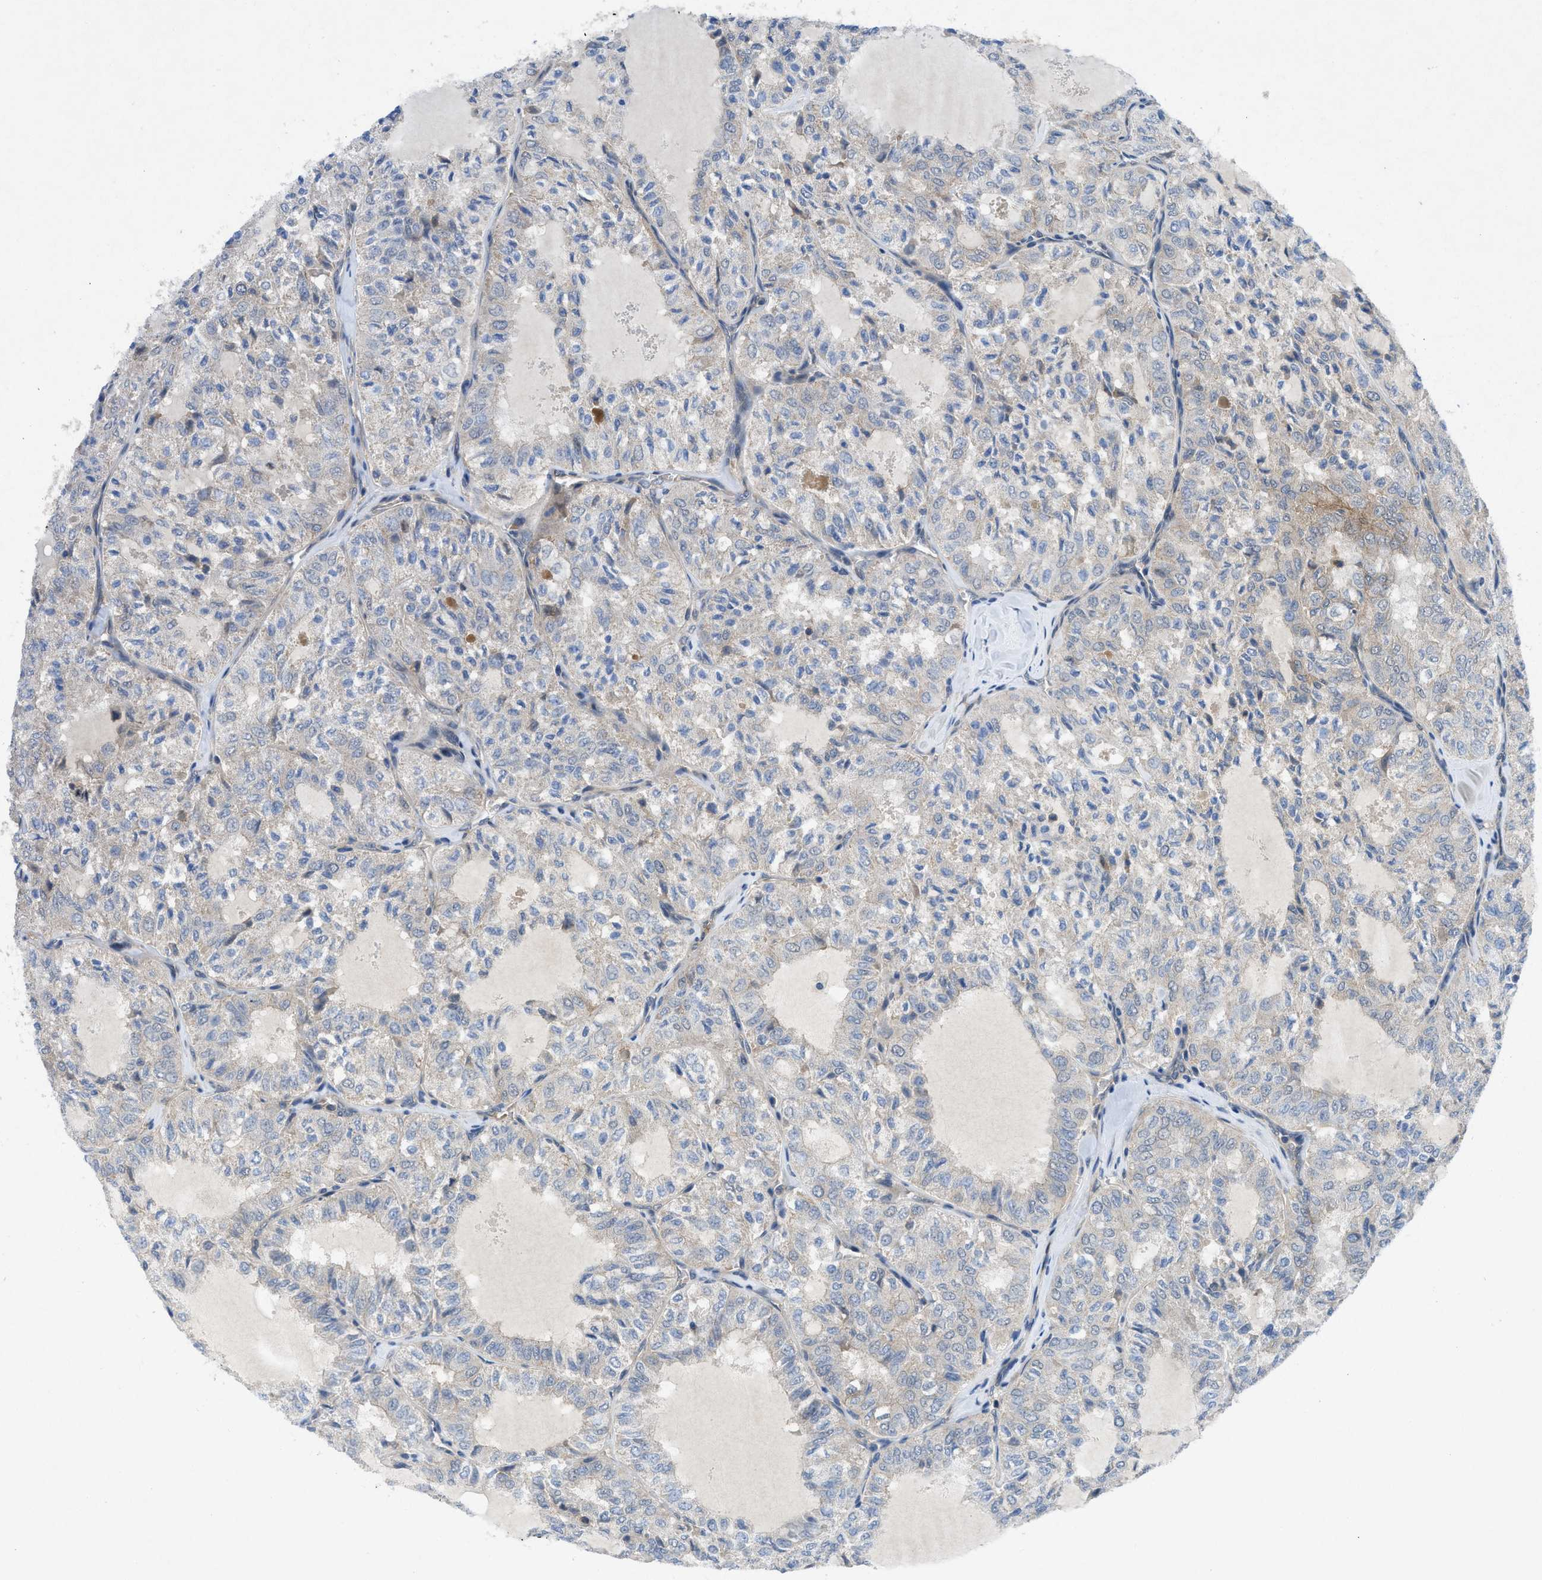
{"staining": {"intensity": "negative", "quantity": "none", "location": "none"}, "tissue": "thyroid cancer", "cell_type": "Tumor cells", "image_type": "cancer", "snomed": [{"axis": "morphology", "description": "Follicular adenoma carcinoma, NOS"}, {"axis": "topography", "description": "Thyroid gland"}], "caption": "Tumor cells are negative for protein expression in human thyroid cancer (follicular adenoma carcinoma).", "gene": "PANX1", "patient": {"sex": "male", "age": 75}}